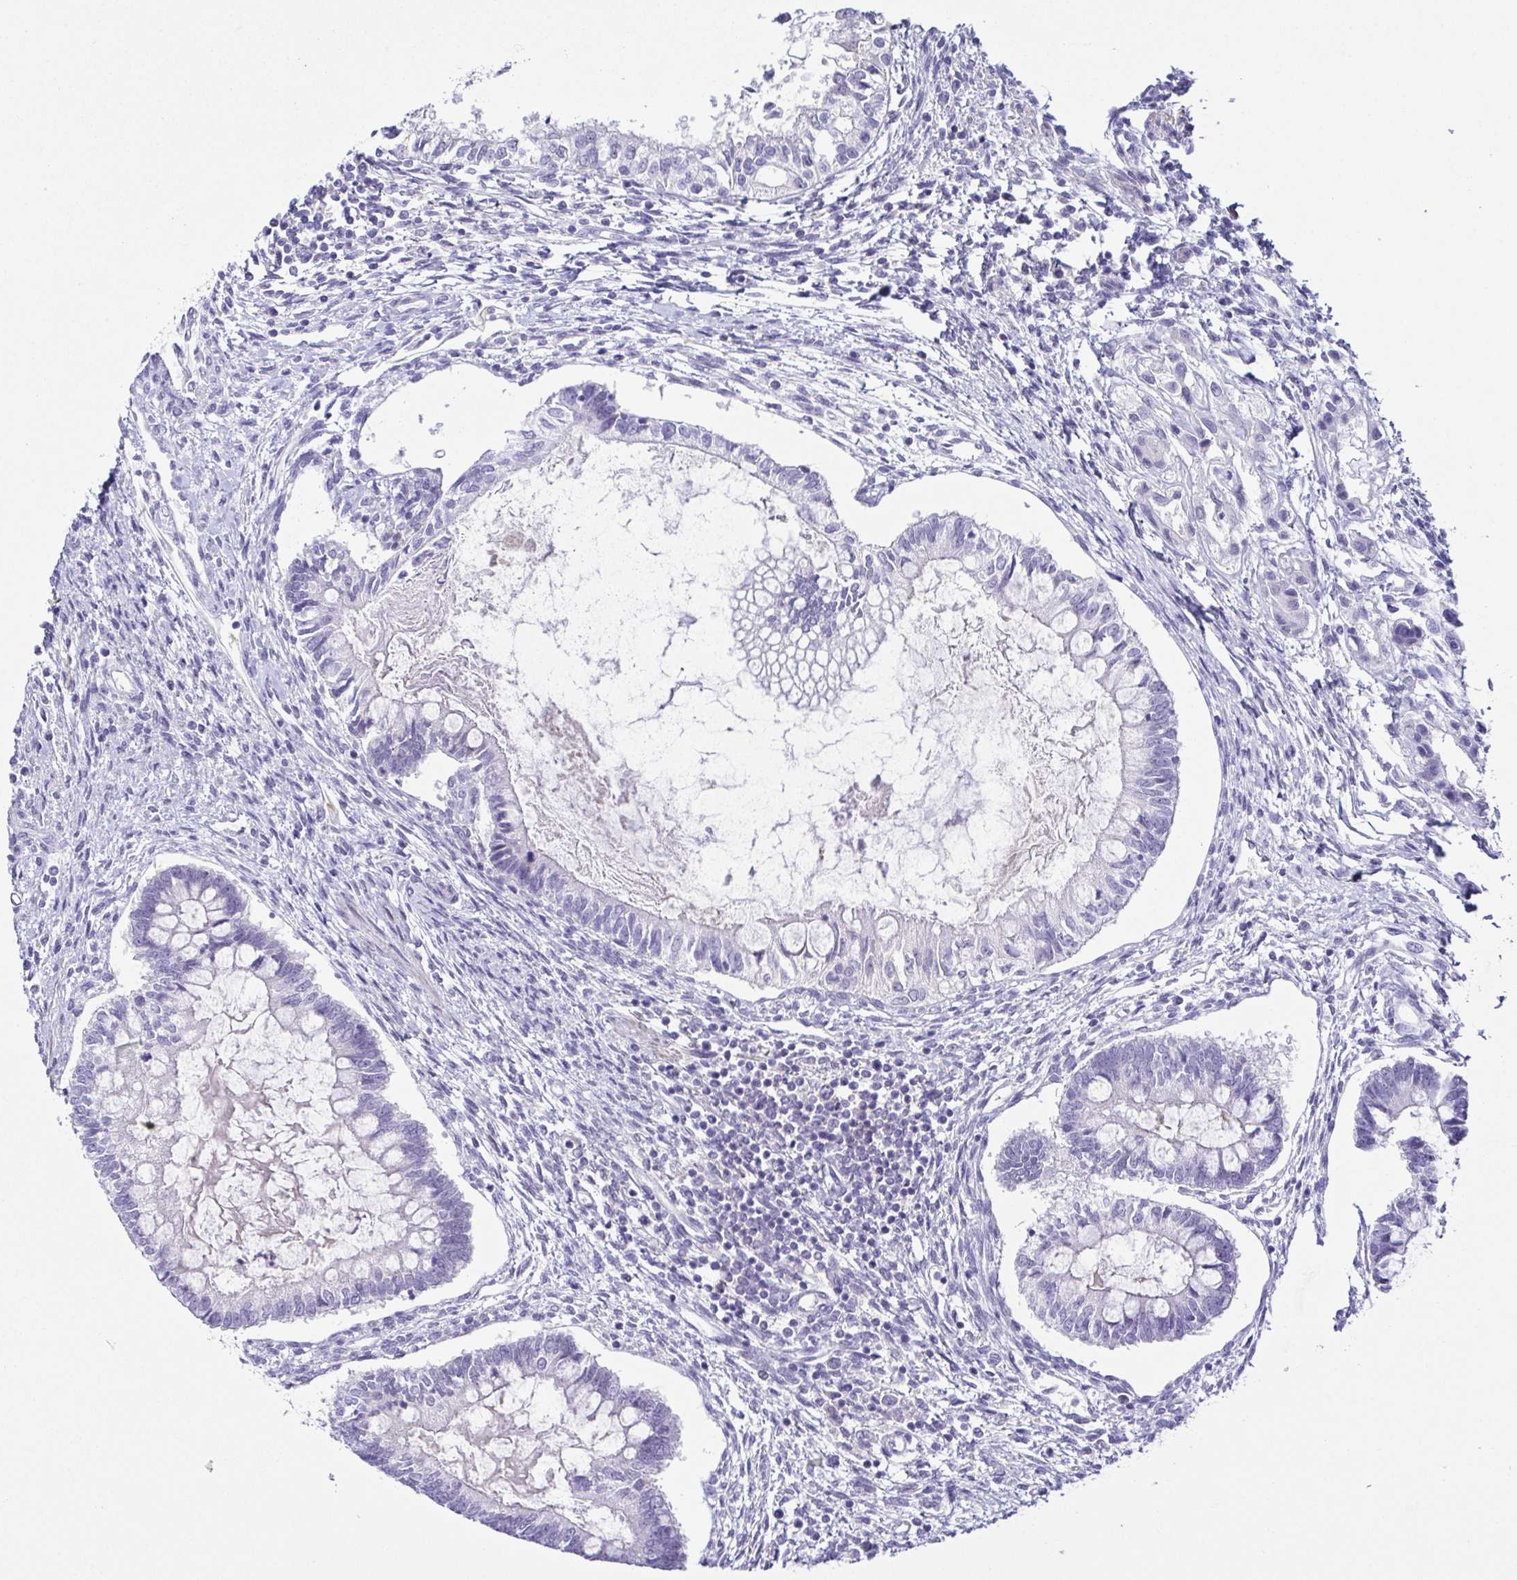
{"staining": {"intensity": "negative", "quantity": "none", "location": "none"}, "tissue": "testis cancer", "cell_type": "Tumor cells", "image_type": "cancer", "snomed": [{"axis": "morphology", "description": "Carcinoma, Embryonal, NOS"}, {"axis": "topography", "description": "Testis"}], "caption": "High power microscopy micrograph of an IHC photomicrograph of testis cancer, revealing no significant expression in tumor cells.", "gene": "TERT", "patient": {"sex": "male", "age": 37}}